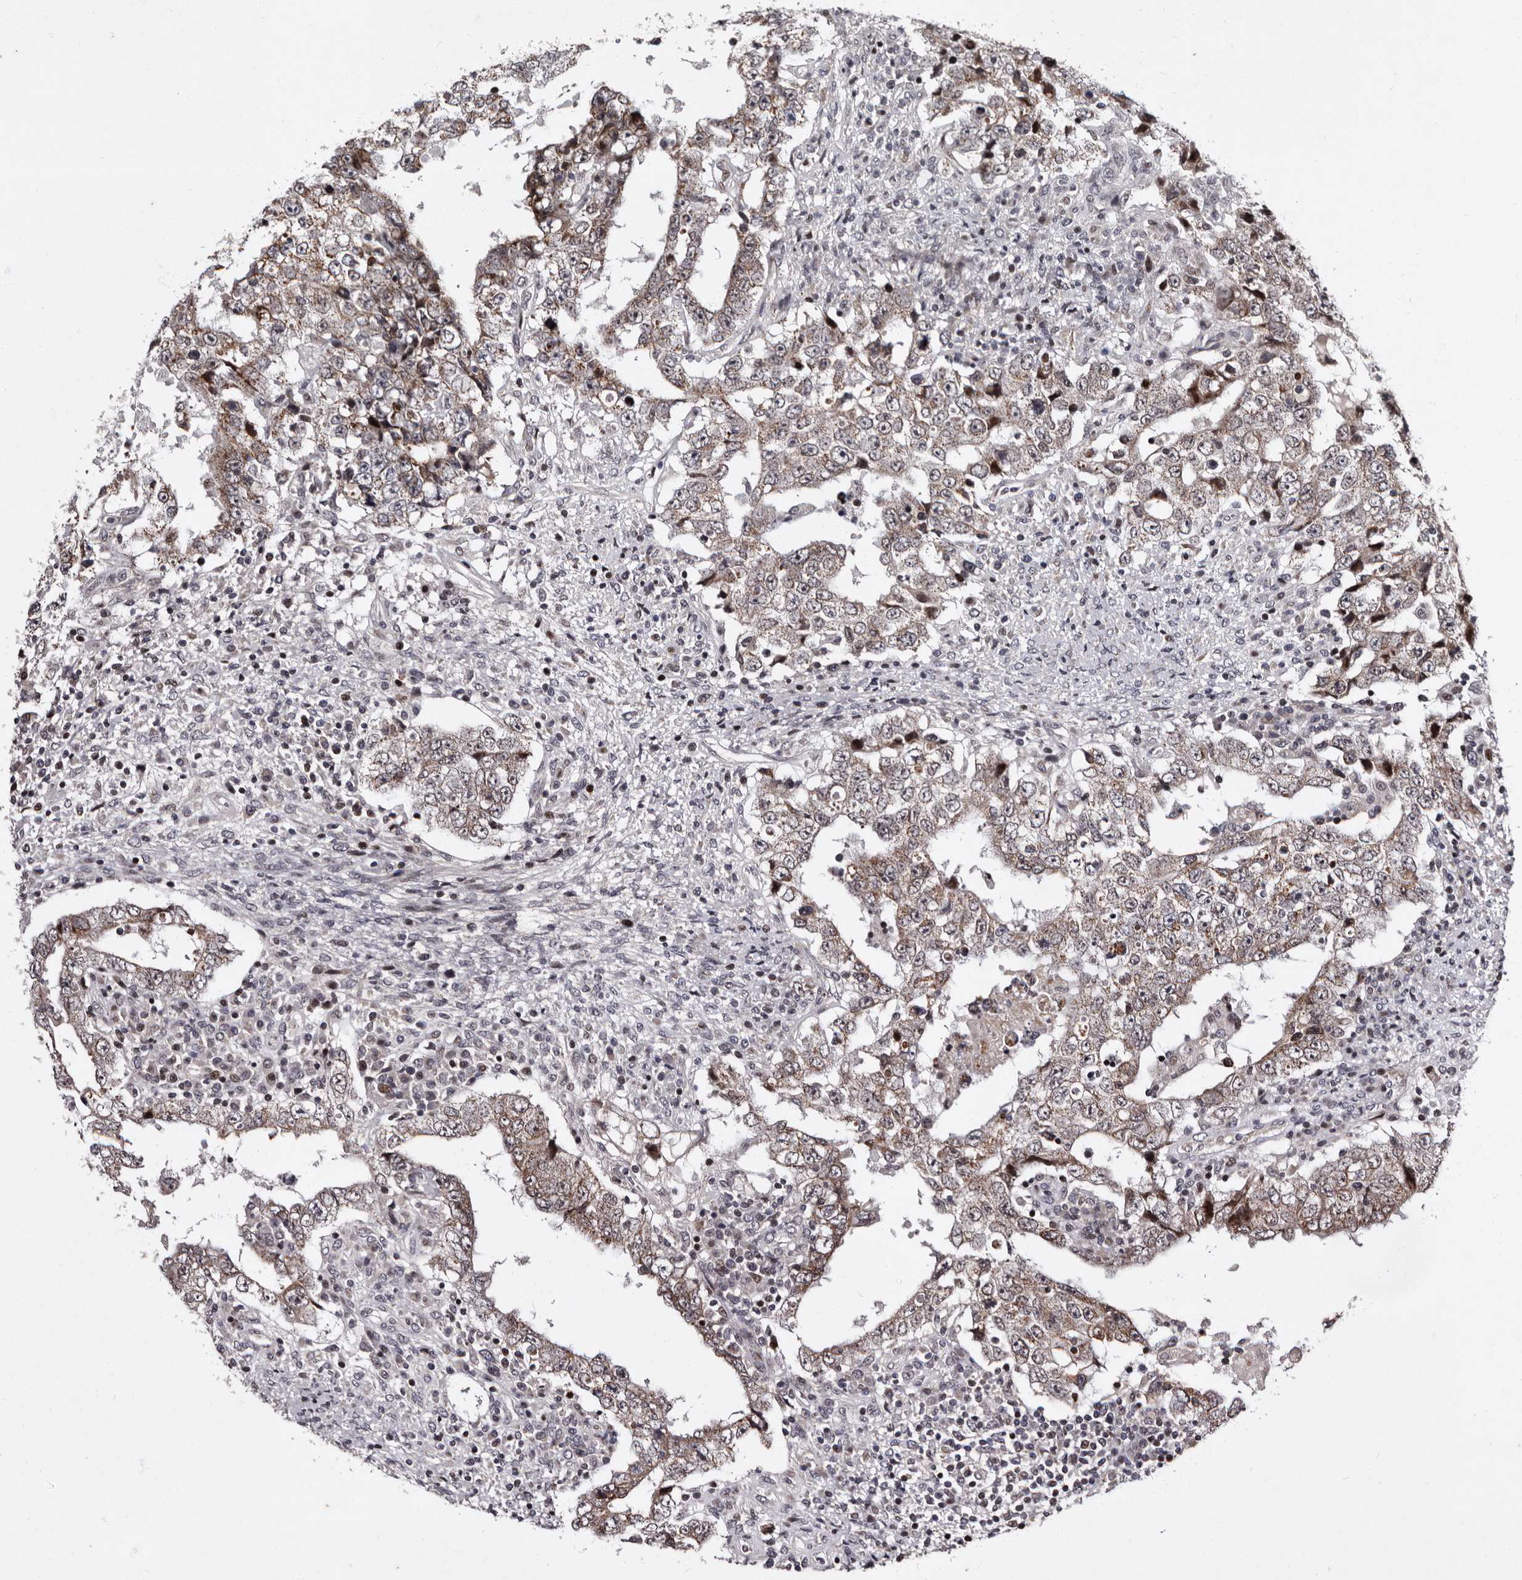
{"staining": {"intensity": "moderate", "quantity": "25%-75%", "location": "cytoplasmic/membranous,nuclear"}, "tissue": "testis cancer", "cell_type": "Tumor cells", "image_type": "cancer", "snomed": [{"axis": "morphology", "description": "Carcinoma, Embryonal, NOS"}, {"axis": "topography", "description": "Testis"}], "caption": "This micrograph displays testis cancer stained with IHC to label a protein in brown. The cytoplasmic/membranous and nuclear of tumor cells show moderate positivity for the protein. Nuclei are counter-stained blue.", "gene": "TNKS", "patient": {"sex": "male", "age": 26}}